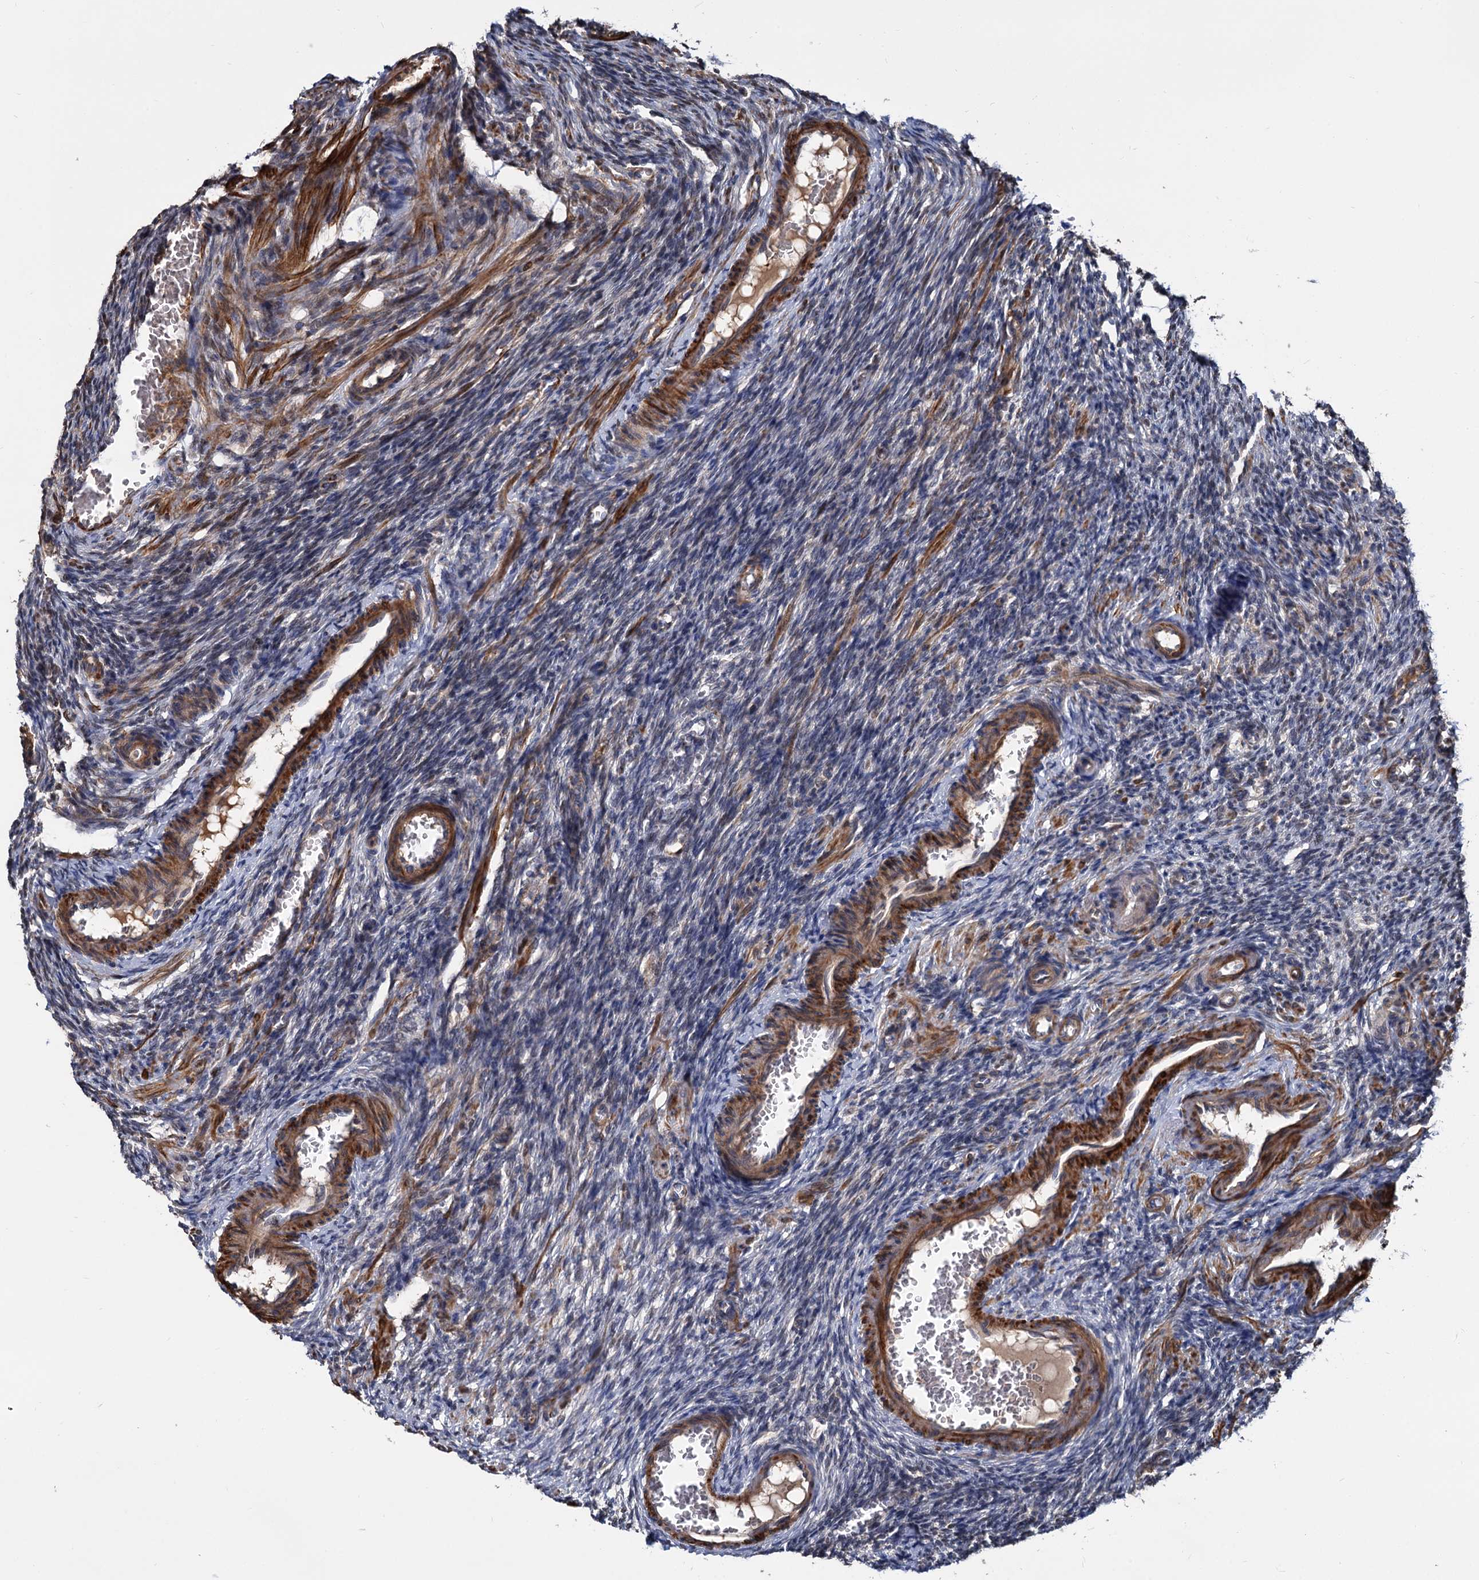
{"staining": {"intensity": "negative", "quantity": "none", "location": "none"}, "tissue": "ovary", "cell_type": "Ovarian stroma cells", "image_type": "normal", "snomed": [{"axis": "morphology", "description": "Normal tissue, NOS"}, {"axis": "topography", "description": "Ovary"}], "caption": "IHC of normal human ovary reveals no expression in ovarian stroma cells. Brightfield microscopy of IHC stained with DAB (brown) and hematoxylin (blue), captured at high magnification.", "gene": "ALKBH7", "patient": {"sex": "female", "age": 27}}